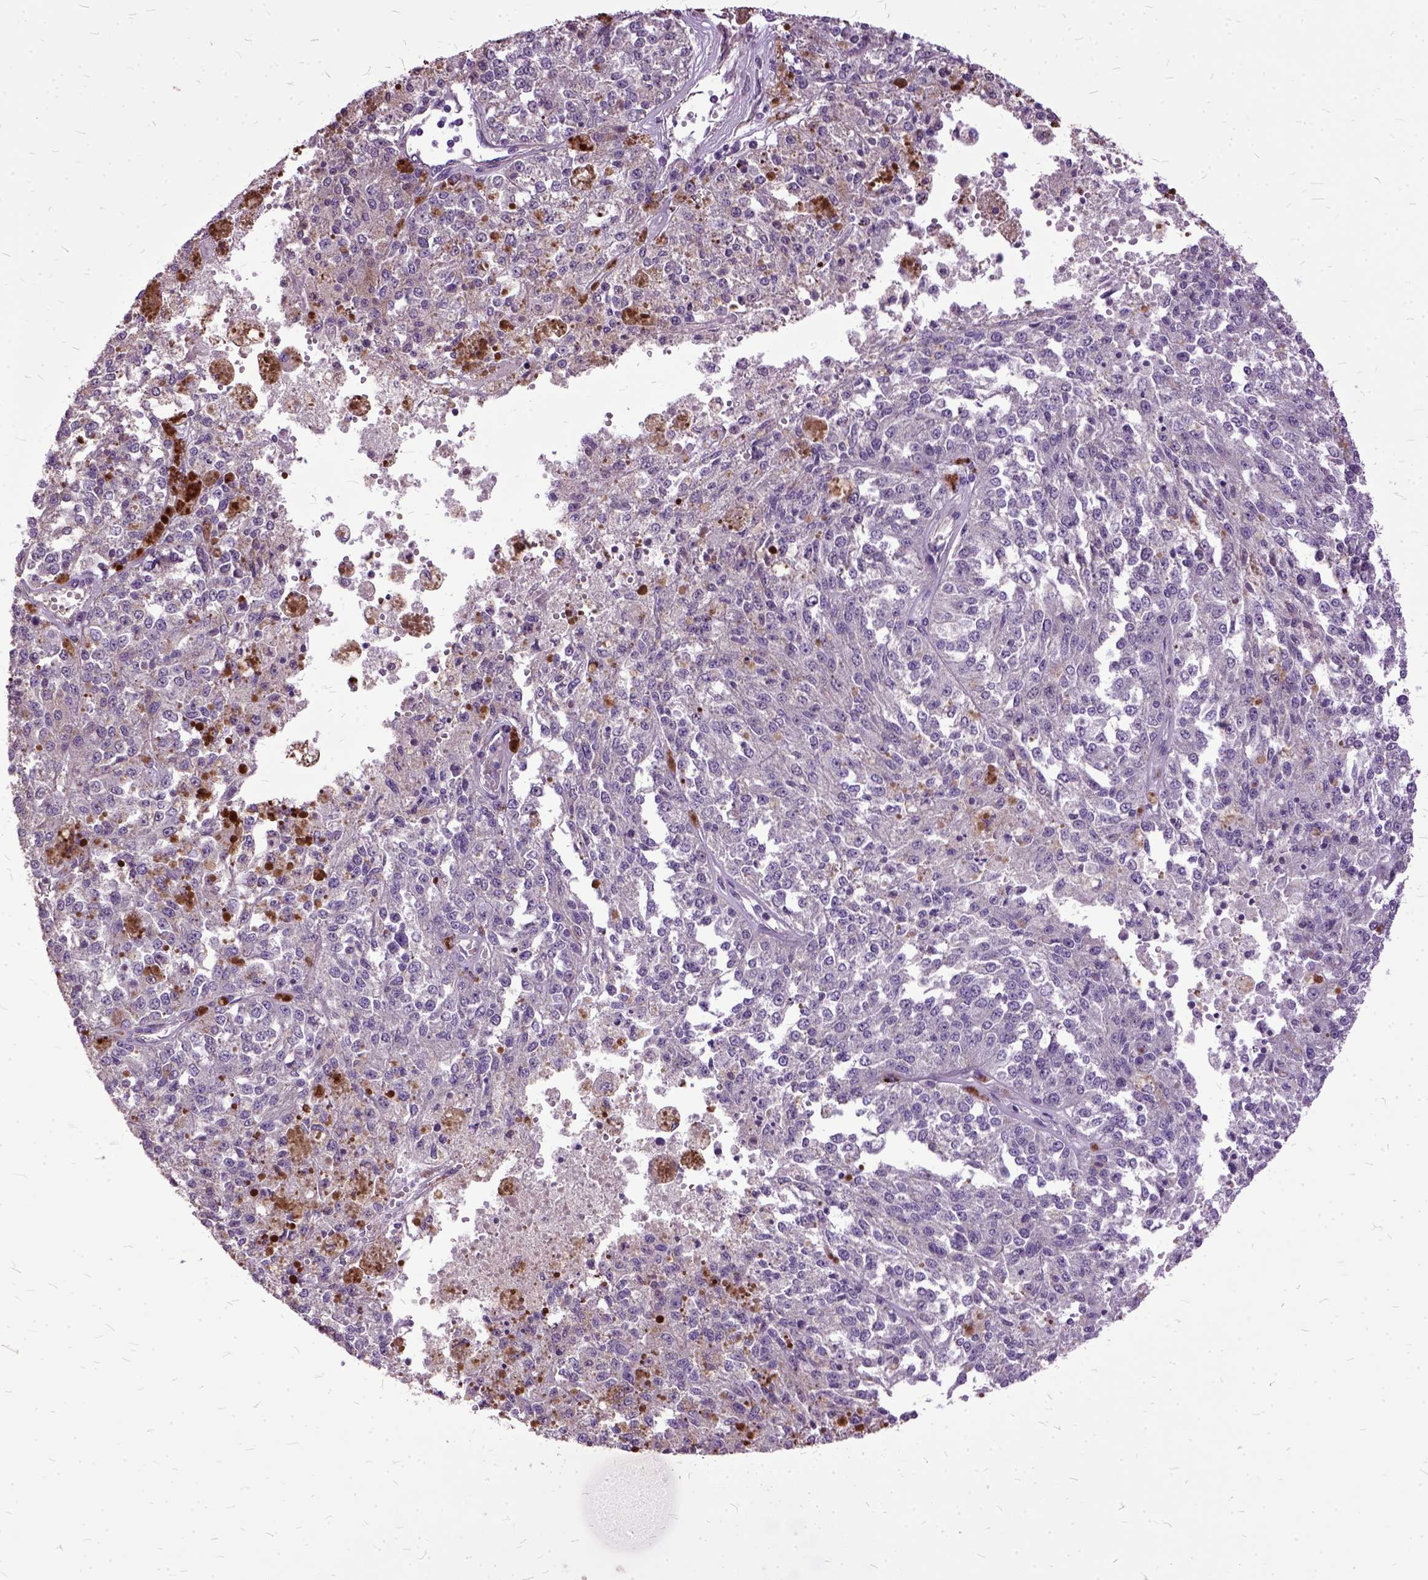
{"staining": {"intensity": "negative", "quantity": "none", "location": "none"}, "tissue": "melanoma", "cell_type": "Tumor cells", "image_type": "cancer", "snomed": [{"axis": "morphology", "description": "Malignant melanoma, Metastatic site"}, {"axis": "topography", "description": "Lymph node"}], "caption": "Melanoma was stained to show a protein in brown. There is no significant positivity in tumor cells.", "gene": "AREG", "patient": {"sex": "female", "age": 64}}